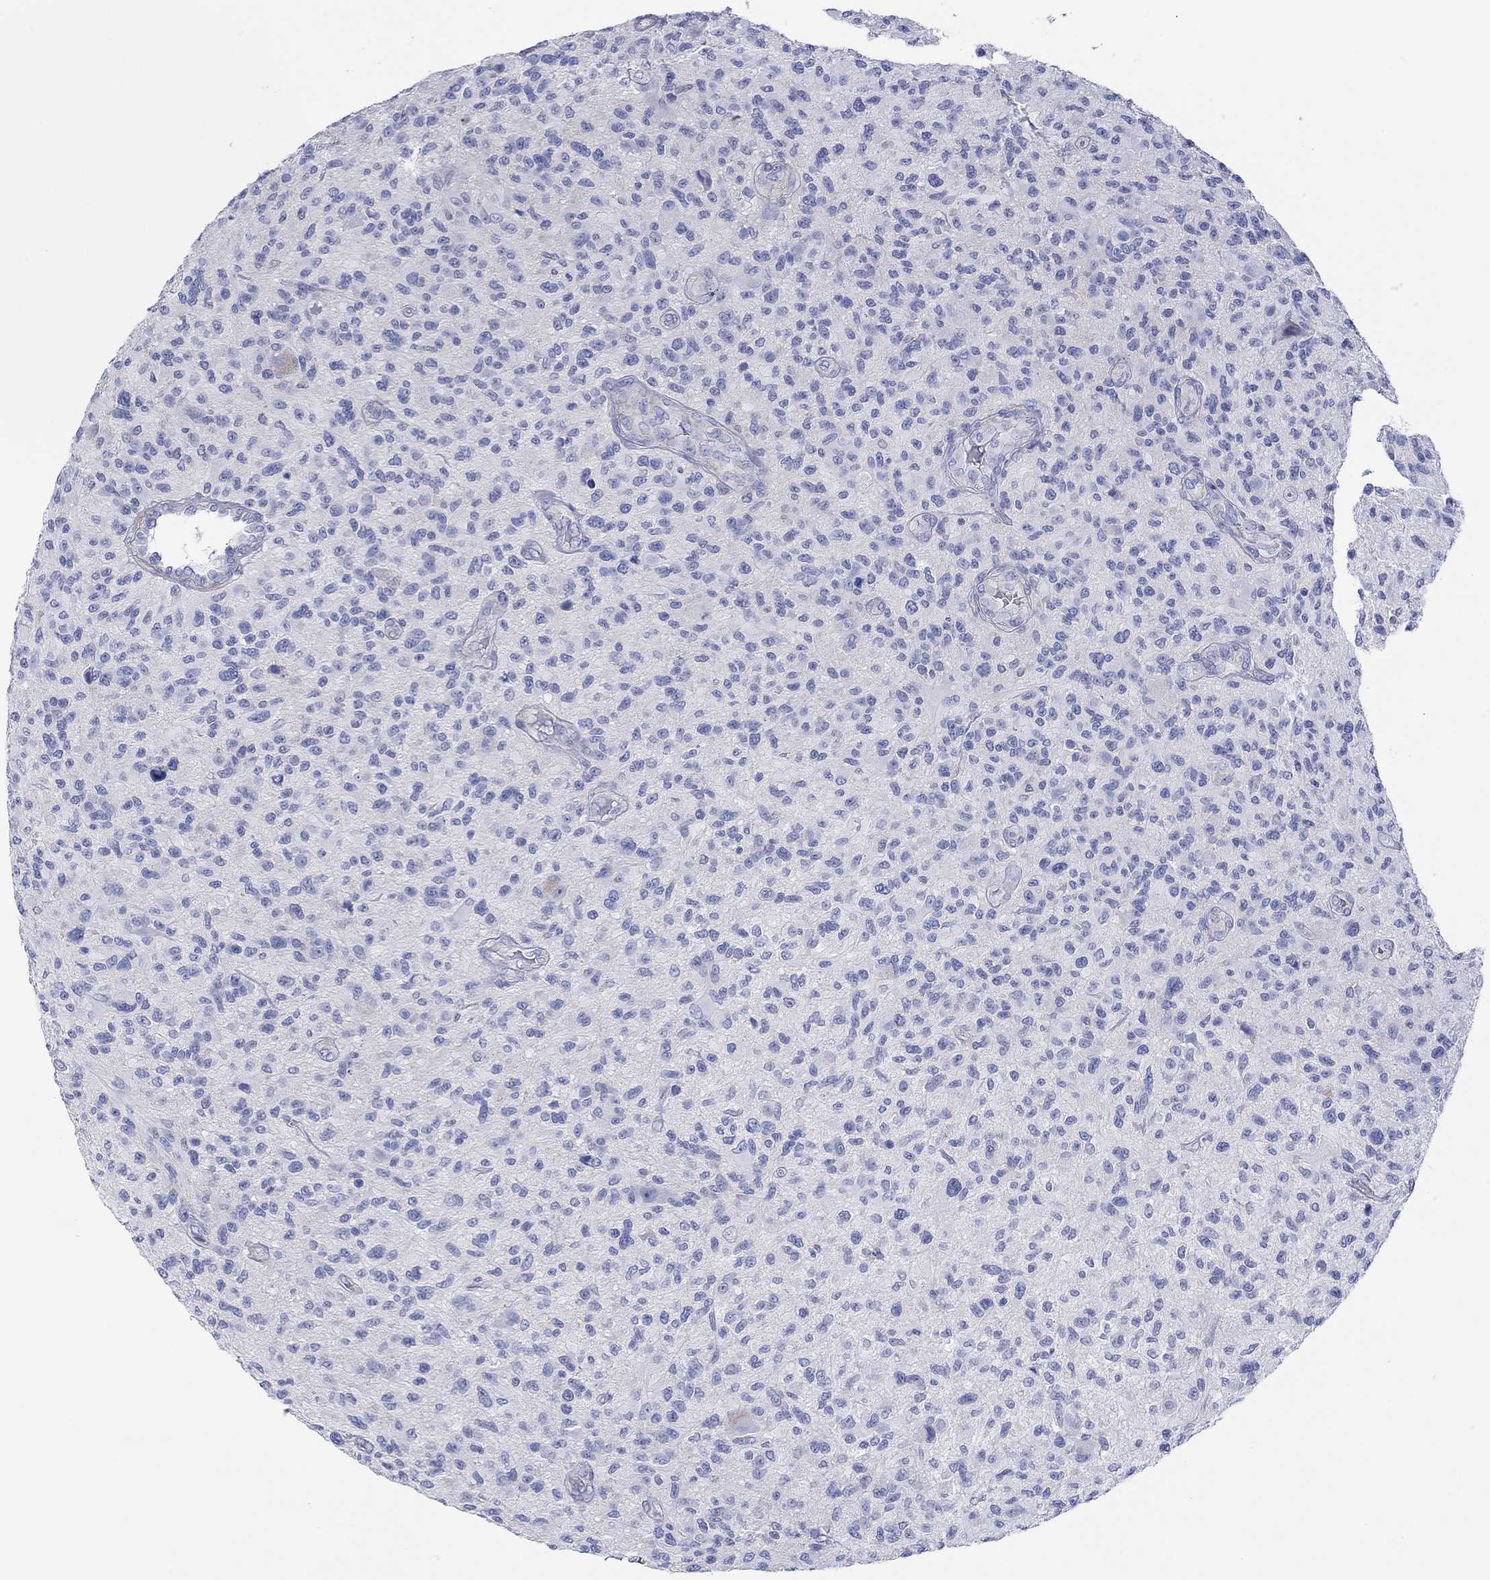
{"staining": {"intensity": "negative", "quantity": "none", "location": "none"}, "tissue": "glioma", "cell_type": "Tumor cells", "image_type": "cancer", "snomed": [{"axis": "morphology", "description": "Glioma, malignant, High grade"}, {"axis": "topography", "description": "Brain"}], "caption": "Tumor cells are negative for brown protein staining in glioma.", "gene": "PPIL6", "patient": {"sex": "male", "age": 47}}